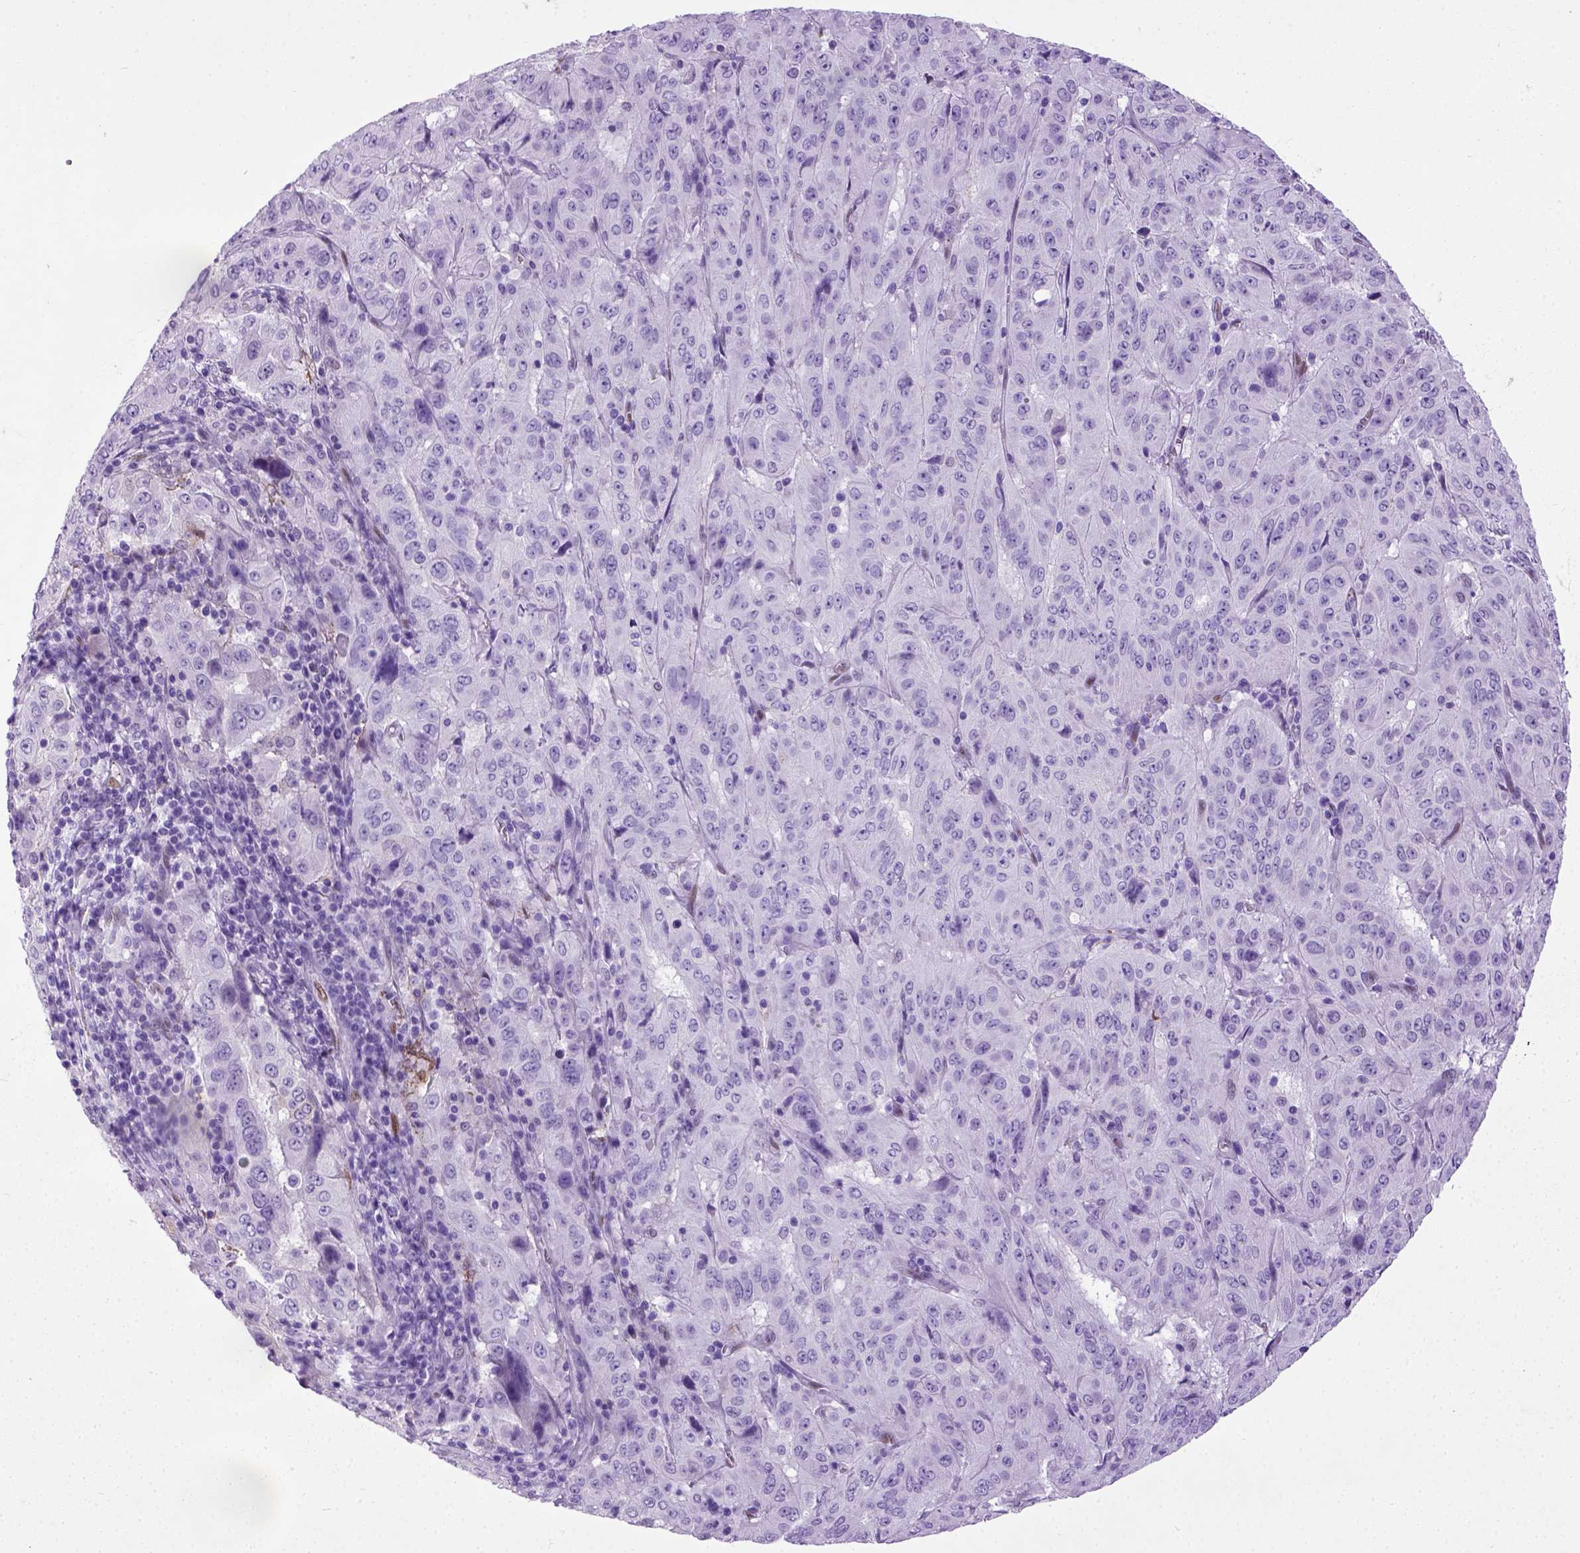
{"staining": {"intensity": "negative", "quantity": "none", "location": "none"}, "tissue": "pancreatic cancer", "cell_type": "Tumor cells", "image_type": "cancer", "snomed": [{"axis": "morphology", "description": "Adenocarcinoma, NOS"}, {"axis": "topography", "description": "Pancreas"}], "caption": "An image of pancreatic cancer (adenocarcinoma) stained for a protein shows no brown staining in tumor cells.", "gene": "ADAMTS8", "patient": {"sex": "male", "age": 63}}